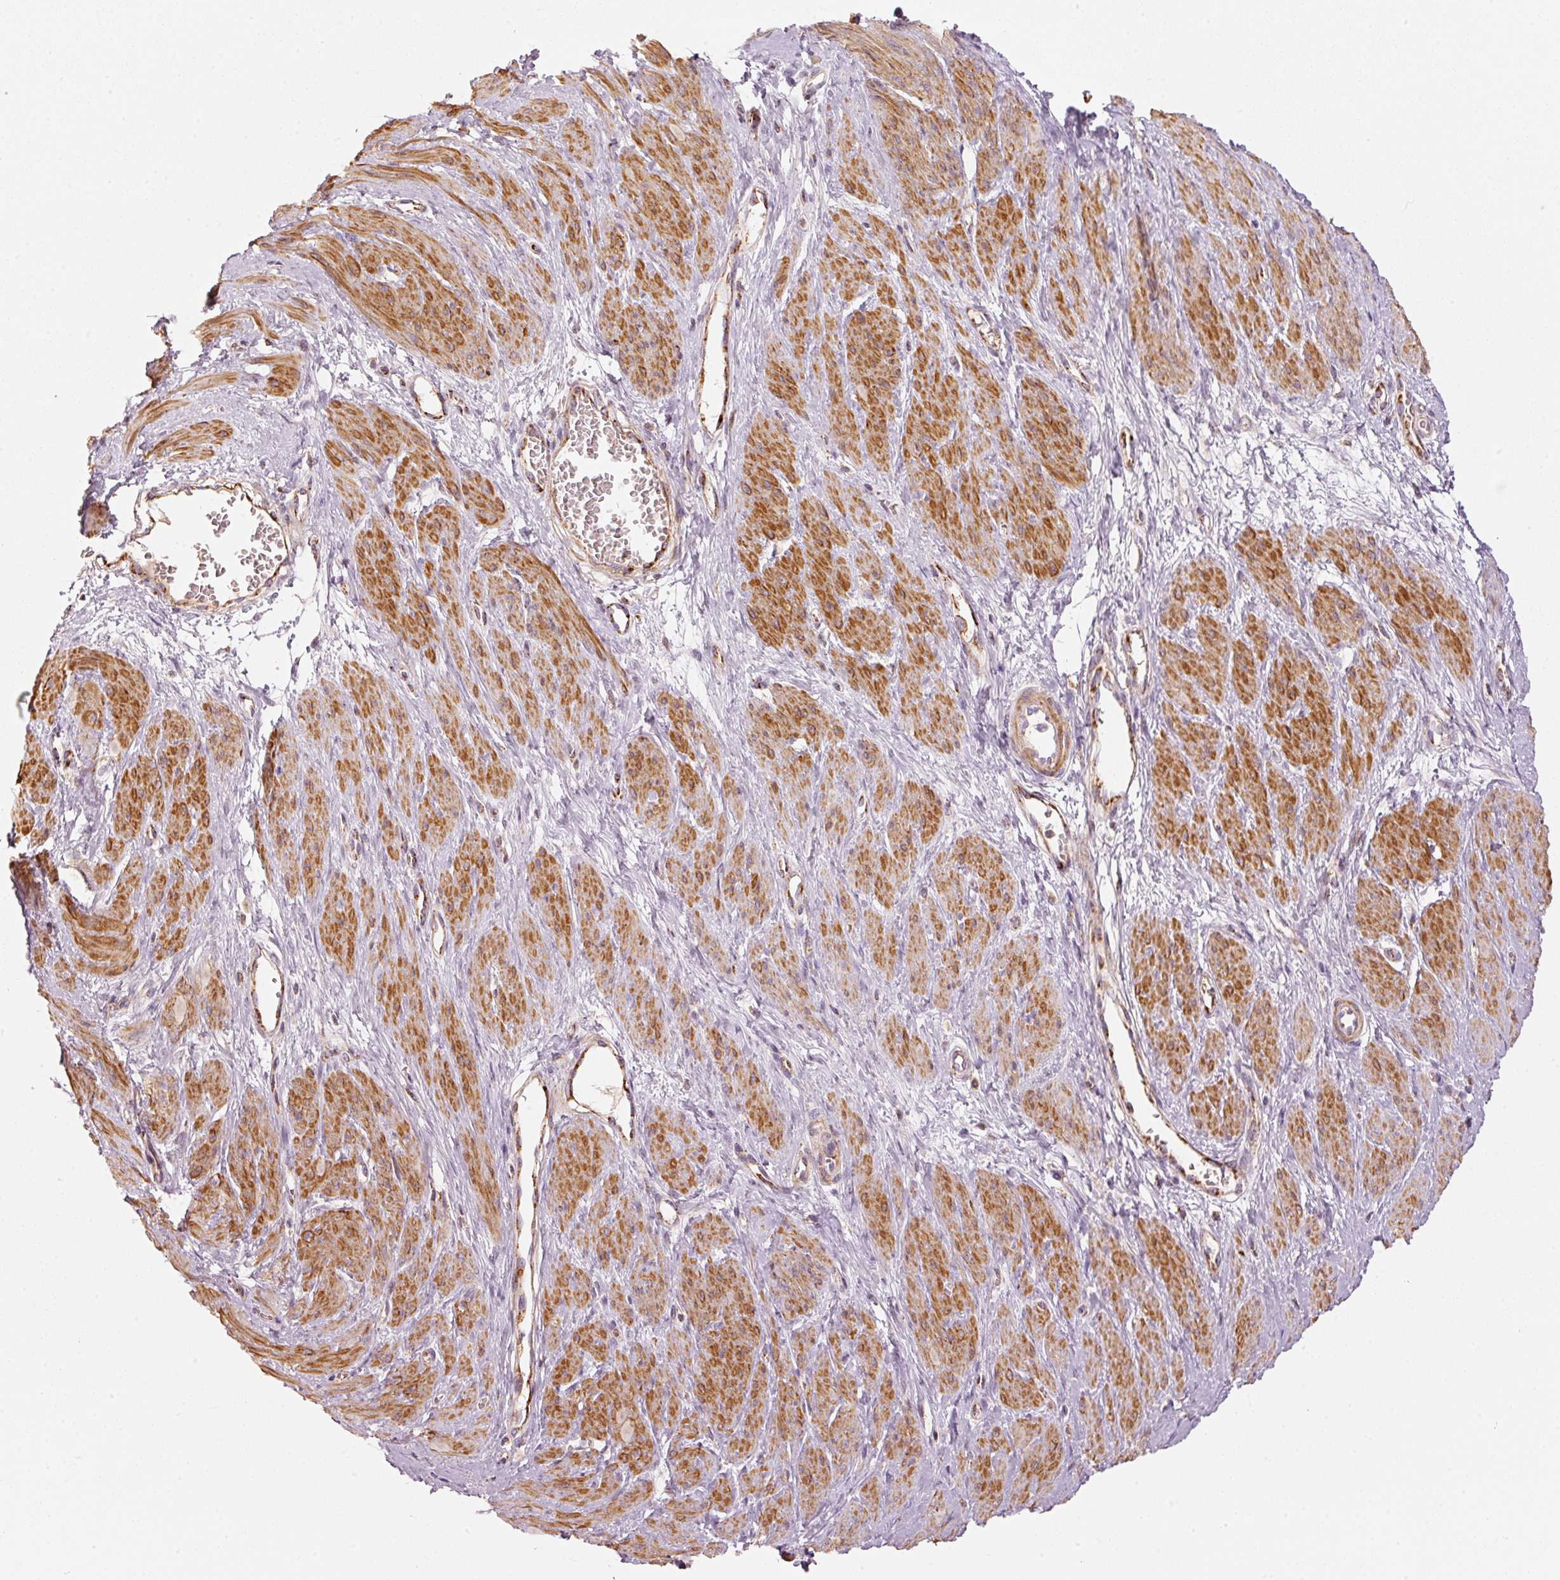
{"staining": {"intensity": "strong", "quantity": "25%-75%", "location": "cytoplasmic/membranous"}, "tissue": "smooth muscle", "cell_type": "Smooth muscle cells", "image_type": "normal", "snomed": [{"axis": "morphology", "description": "Normal tissue, NOS"}, {"axis": "topography", "description": "Smooth muscle"}, {"axis": "topography", "description": "Uterus"}], "caption": "Immunohistochemical staining of normal human smooth muscle shows 25%-75% levels of strong cytoplasmic/membranous protein expression in about 25%-75% of smooth muscle cells. Immunohistochemistry stains the protein of interest in brown and the nuclei are stained blue.", "gene": "C17orf98", "patient": {"sex": "female", "age": 39}}